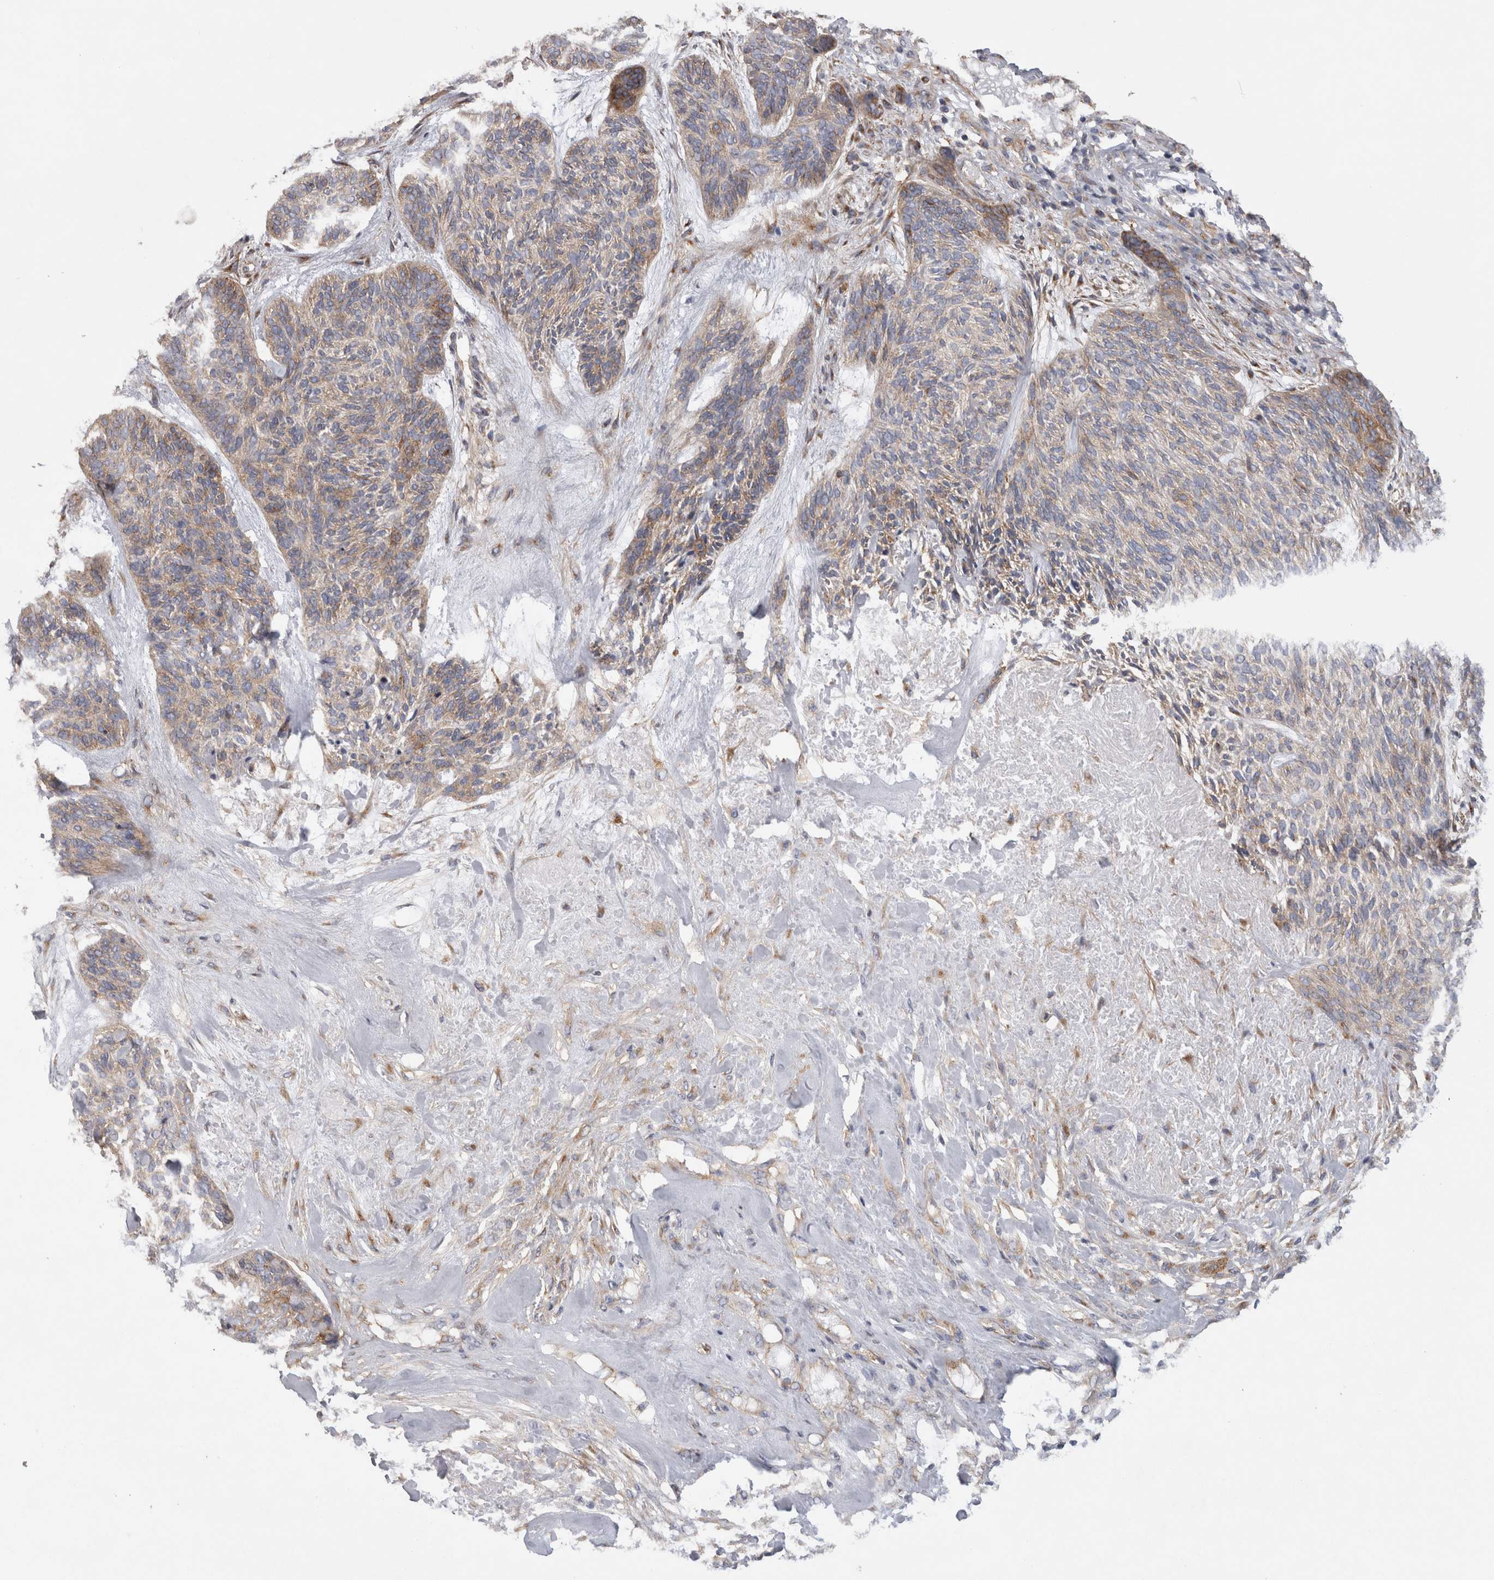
{"staining": {"intensity": "weak", "quantity": ">75%", "location": "cytoplasmic/membranous"}, "tissue": "skin cancer", "cell_type": "Tumor cells", "image_type": "cancer", "snomed": [{"axis": "morphology", "description": "Basal cell carcinoma"}, {"axis": "topography", "description": "Skin"}], "caption": "Human basal cell carcinoma (skin) stained for a protein (brown) demonstrates weak cytoplasmic/membranous positive staining in about >75% of tumor cells.", "gene": "ATXN3", "patient": {"sex": "male", "age": 55}}